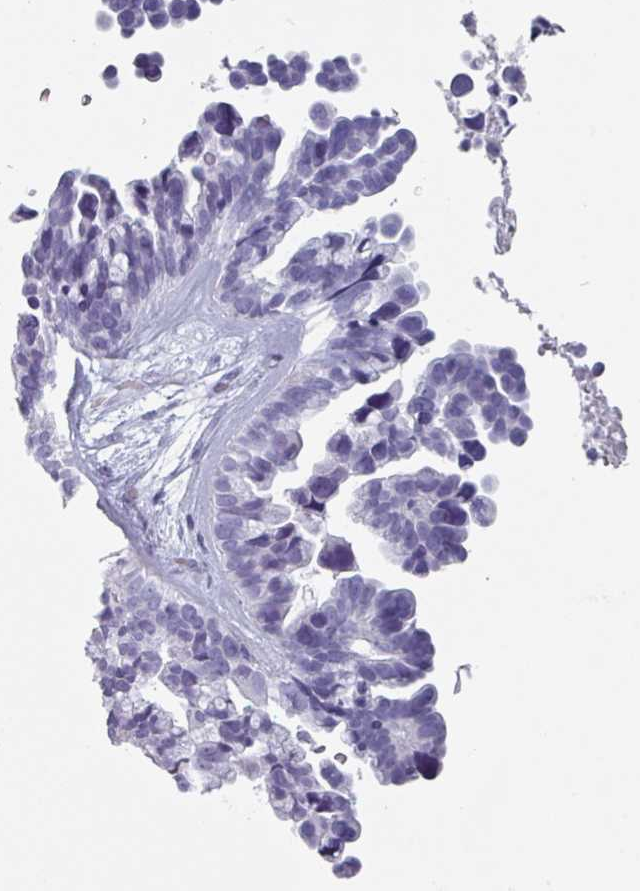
{"staining": {"intensity": "negative", "quantity": "none", "location": "none"}, "tissue": "ovarian cancer", "cell_type": "Tumor cells", "image_type": "cancer", "snomed": [{"axis": "morphology", "description": "Cystadenocarcinoma, serous, NOS"}, {"axis": "topography", "description": "Ovary"}], "caption": "Immunohistochemistry (IHC) micrograph of human serous cystadenocarcinoma (ovarian) stained for a protein (brown), which reveals no expression in tumor cells.", "gene": "SLC35G2", "patient": {"sex": "female", "age": 56}}